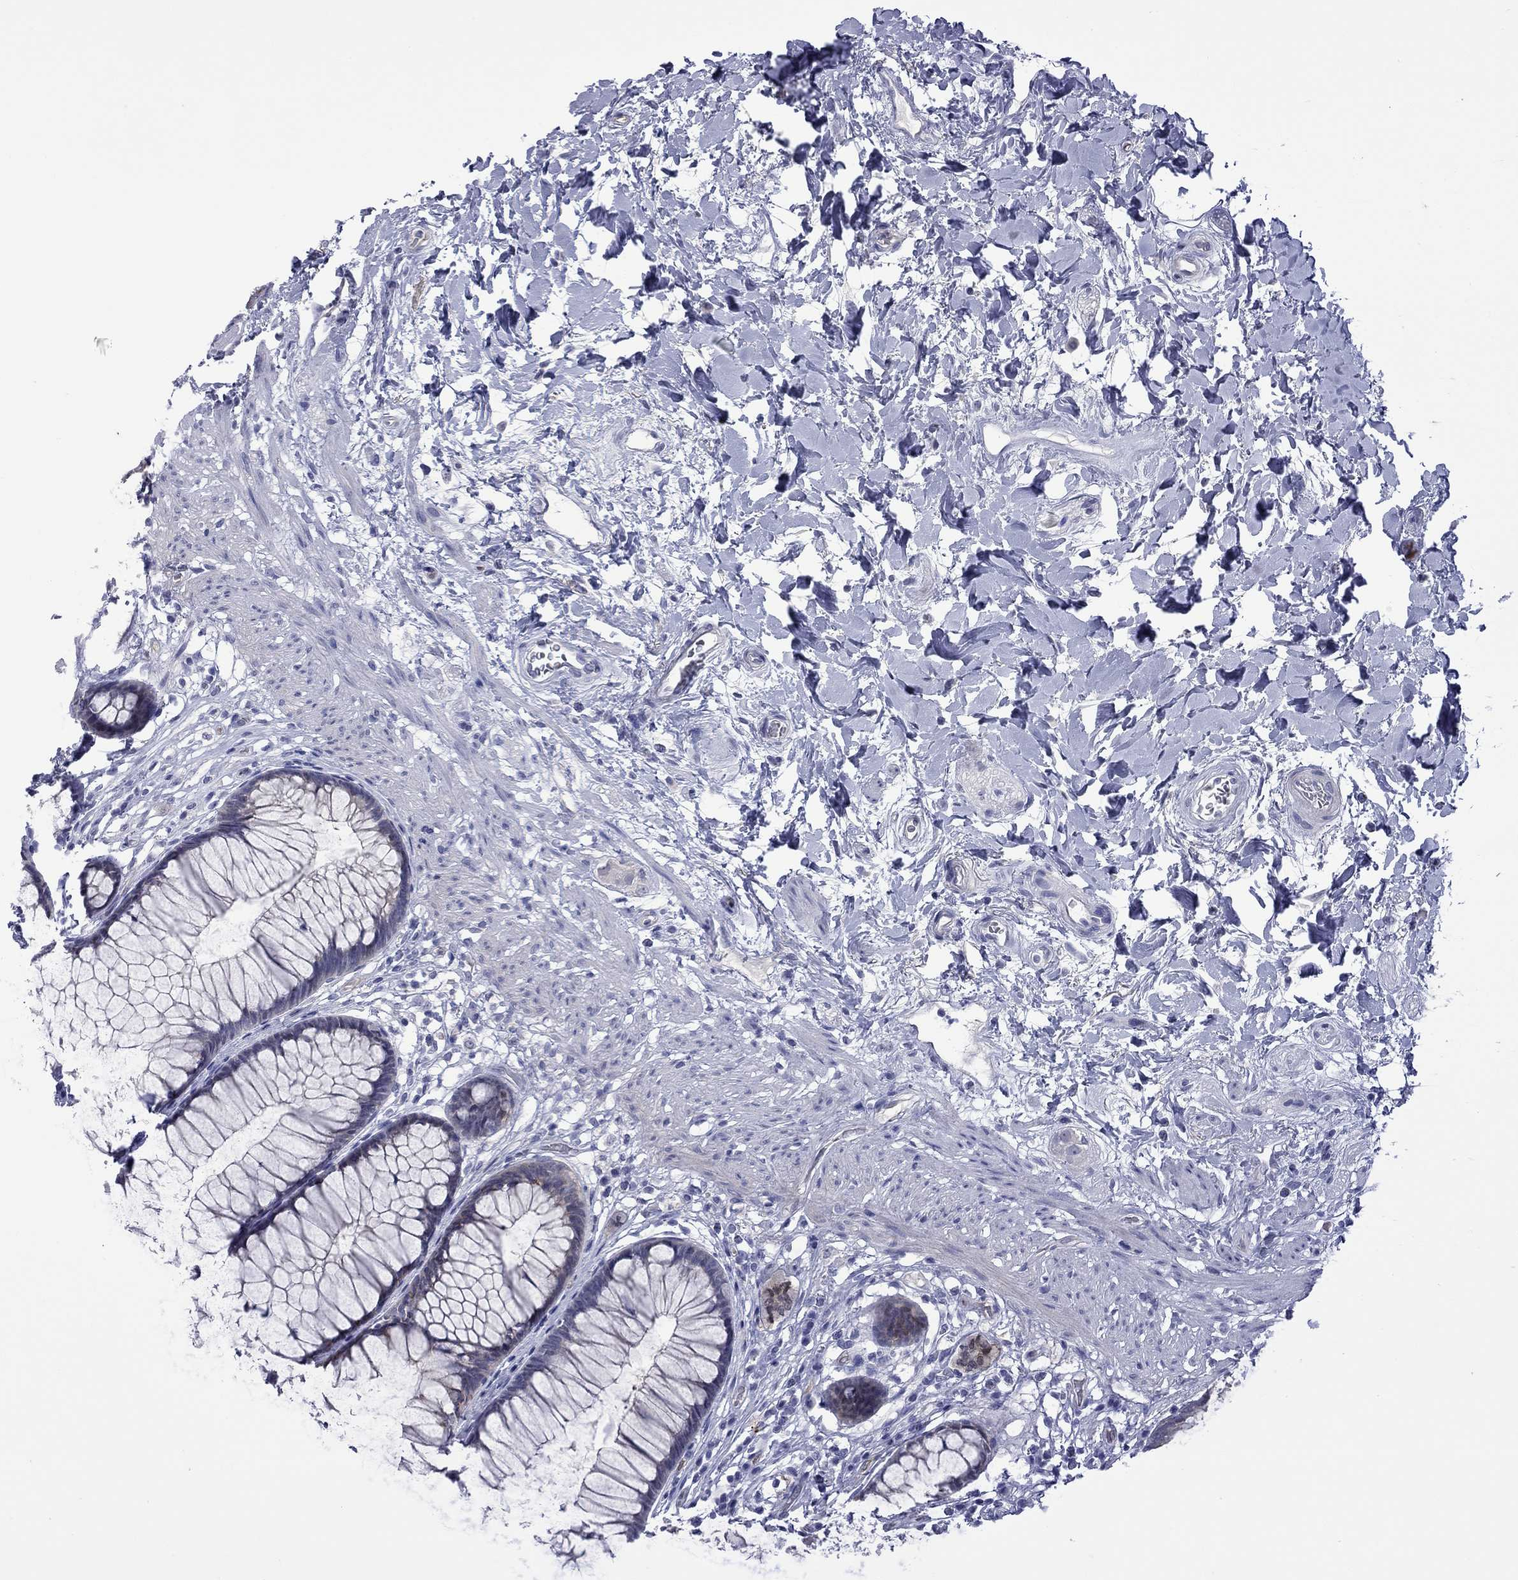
{"staining": {"intensity": "weak", "quantity": "<25%", "location": "cytoplasmic/membranous"}, "tissue": "rectum", "cell_type": "Glandular cells", "image_type": "normal", "snomed": [{"axis": "morphology", "description": "Normal tissue, NOS"}, {"axis": "topography", "description": "Smooth muscle"}, {"axis": "topography", "description": "Rectum"}], "caption": "This is an IHC image of unremarkable rectum. There is no expression in glandular cells.", "gene": "CTNNBIP1", "patient": {"sex": "male", "age": 53}}